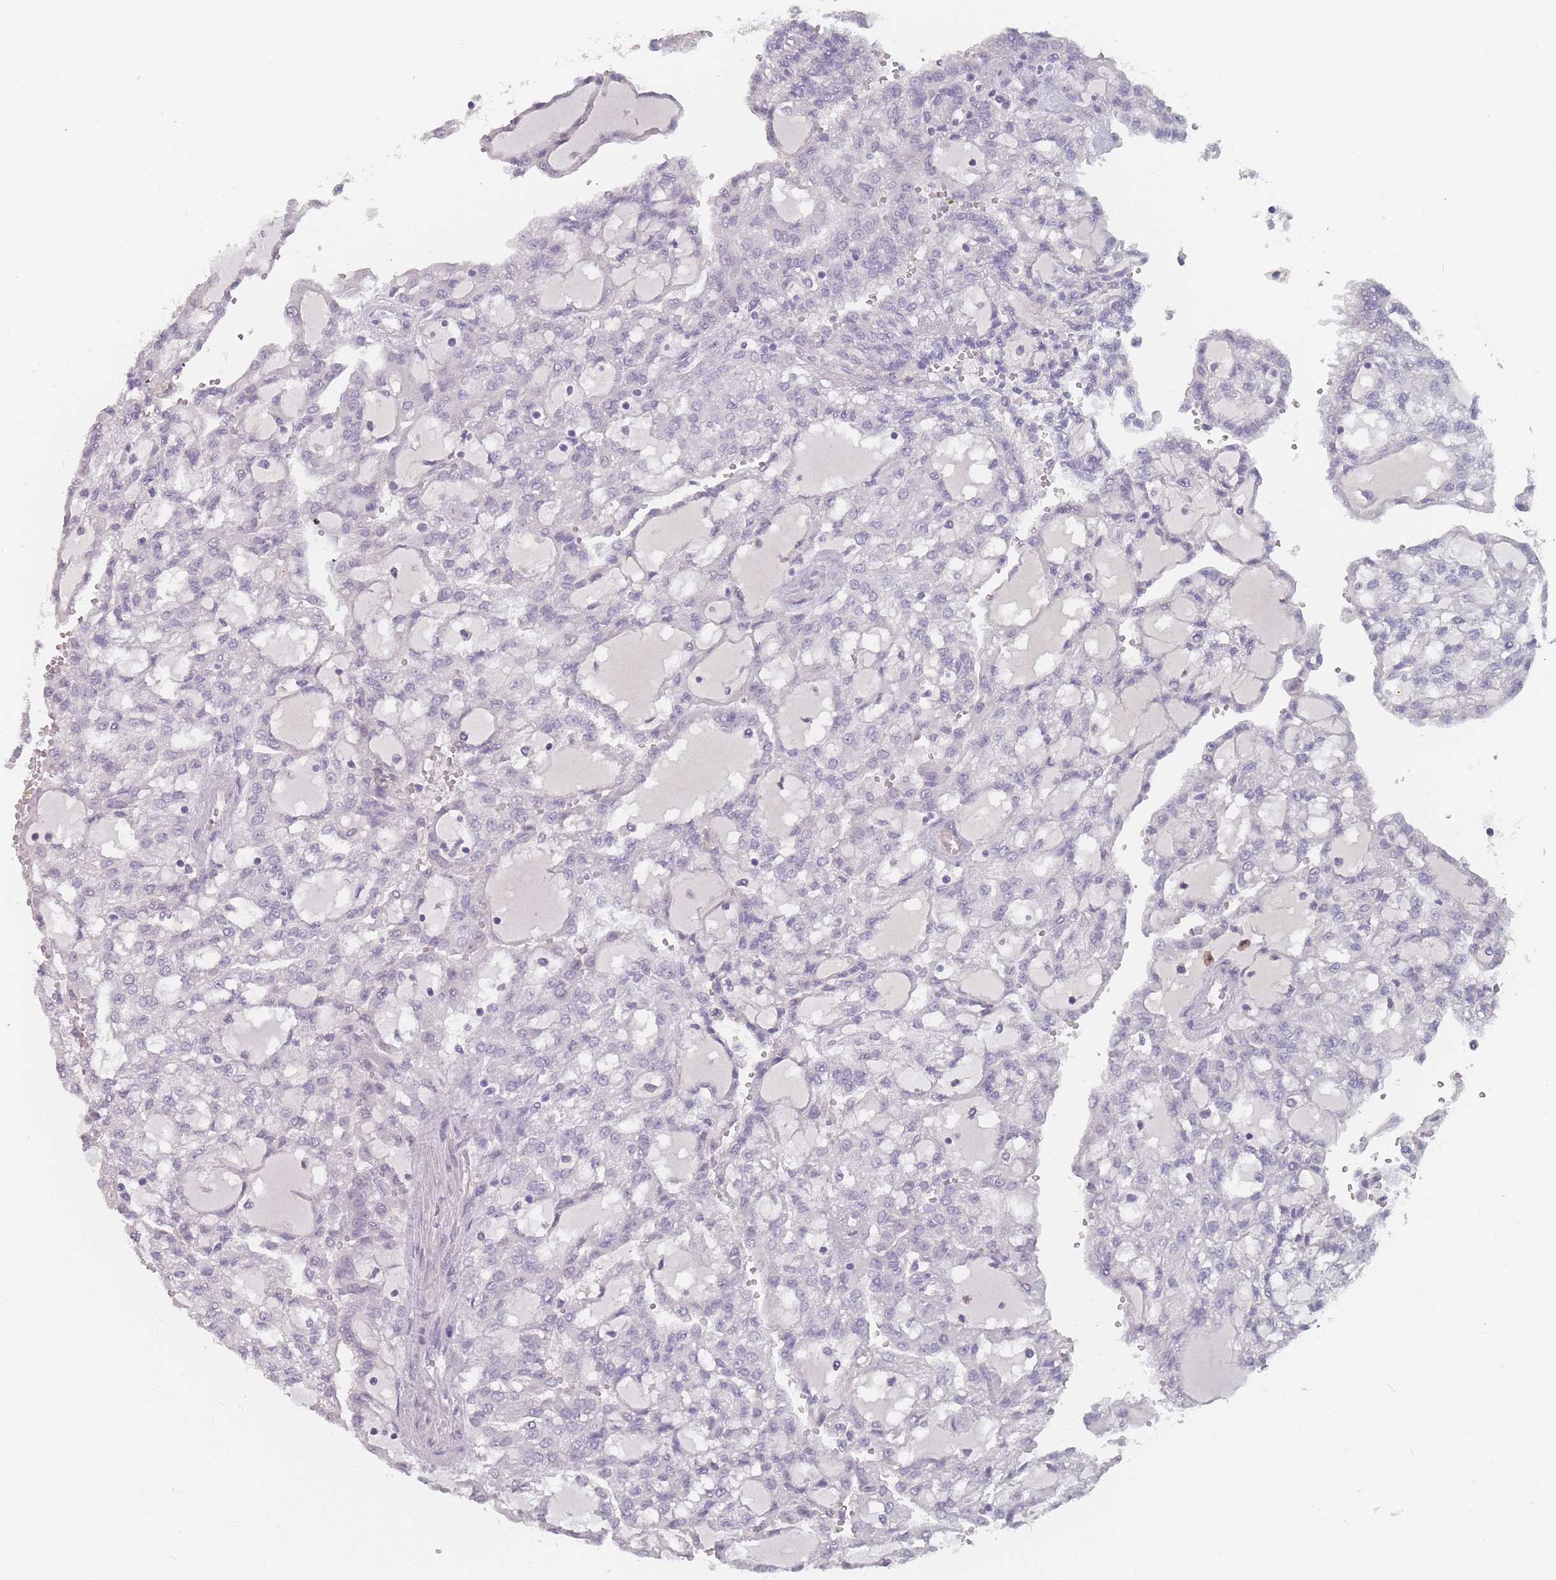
{"staining": {"intensity": "negative", "quantity": "none", "location": "none"}, "tissue": "renal cancer", "cell_type": "Tumor cells", "image_type": "cancer", "snomed": [{"axis": "morphology", "description": "Adenocarcinoma, NOS"}, {"axis": "topography", "description": "Kidney"}], "caption": "DAB immunohistochemical staining of renal cancer (adenocarcinoma) shows no significant expression in tumor cells. (DAB (3,3'-diaminobenzidine) IHC visualized using brightfield microscopy, high magnification).", "gene": "SLC35E4", "patient": {"sex": "male", "age": 63}}